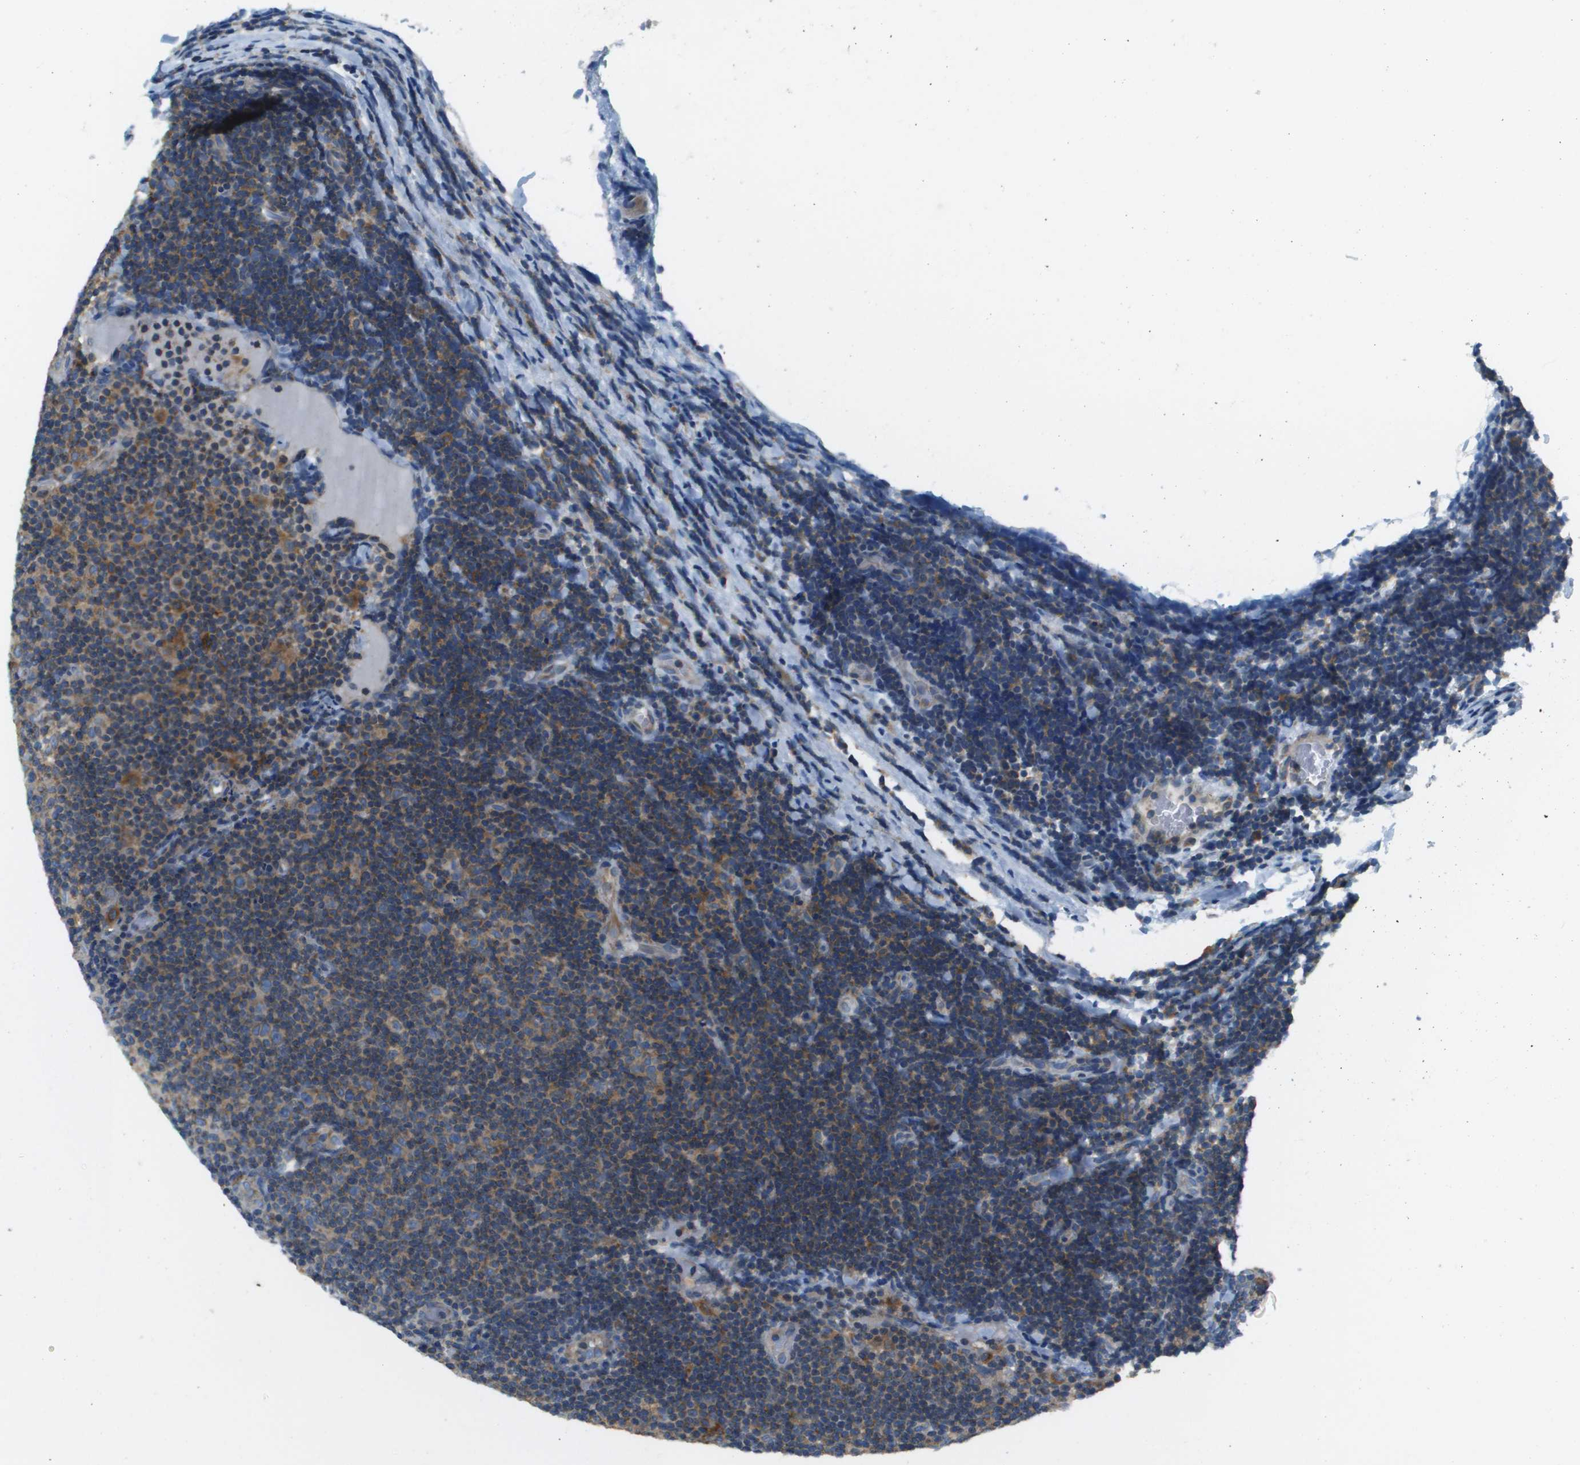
{"staining": {"intensity": "moderate", "quantity": "25%-75%", "location": "cytoplasmic/membranous"}, "tissue": "lymphoma", "cell_type": "Tumor cells", "image_type": "cancer", "snomed": [{"axis": "morphology", "description": "Malignant lymphoma, non-Hodgkin's type, Low grade"}, {"axis": "topography", "description": "Lymph node"}], "caption": "About 25%-75% of tumor cells in human malignant lymphoma, non-Hodgkin's type (low-grade) demonstrate moderate cytoplasmic/membranous protein expression as visualized by brown immunohistochemical staining.", "gene": "TAOK3", "patient": {"sex": "male", "age": 83}}